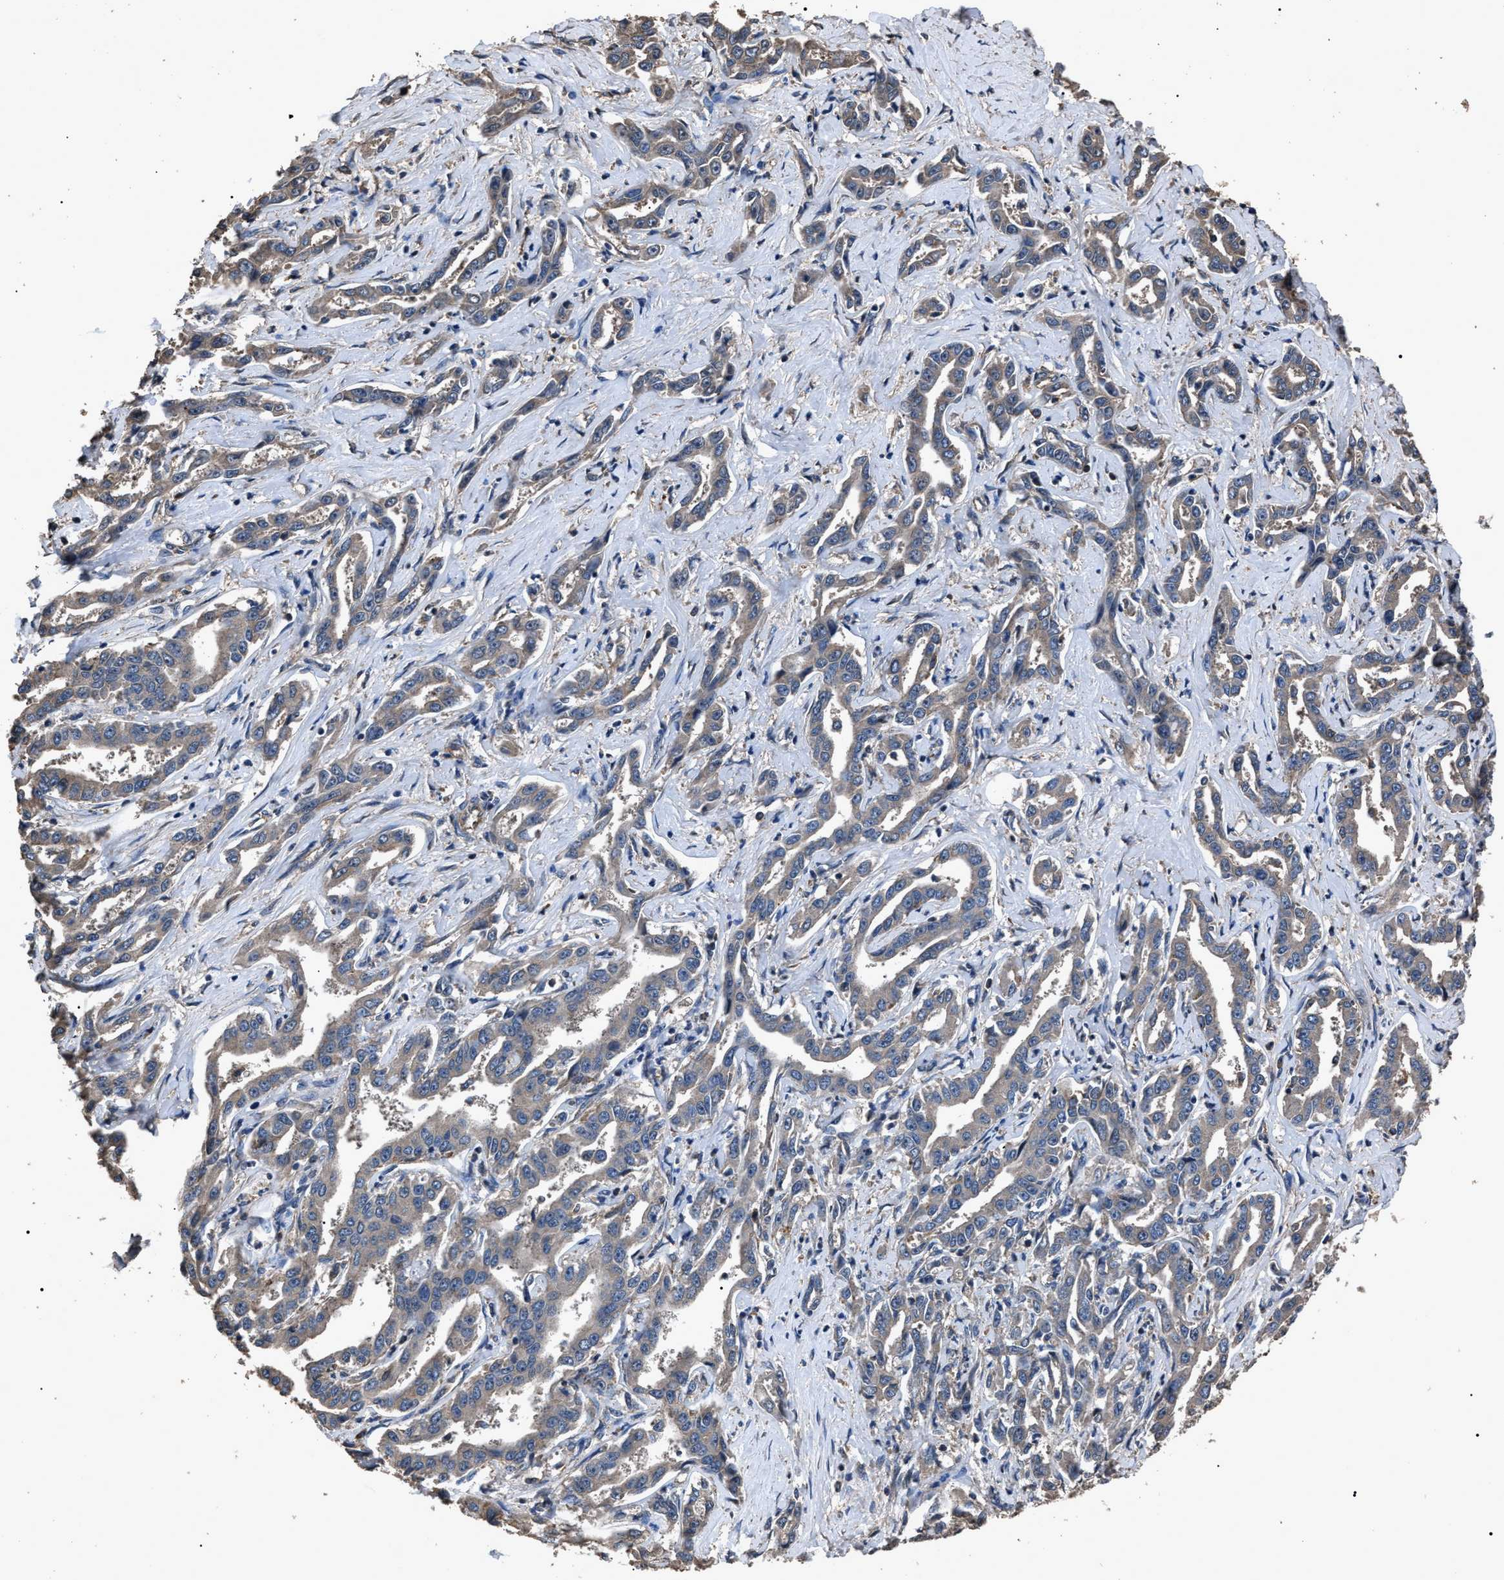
{"staining": {"intensity": "weak", "quantity": ">75%", "location": "cytoplasmic/membranous"}, "tissue": "liver cancer", "cell_type": "Tumor cells", "image_type": "cancer", "snomed": [{"axis": "morphology", "description": "Cholangiocarcinoma"}, {"axis": "topography", "description": "Liver"}], "caption": "A photomicrograph of human liver cancer (cholangiocarcinoma) stained for a protein displays weak cytoplasmic/membranous brown staining in tumor cells.", "gene": "RNF216", "patient": {"sex": "male", "age": 59}}